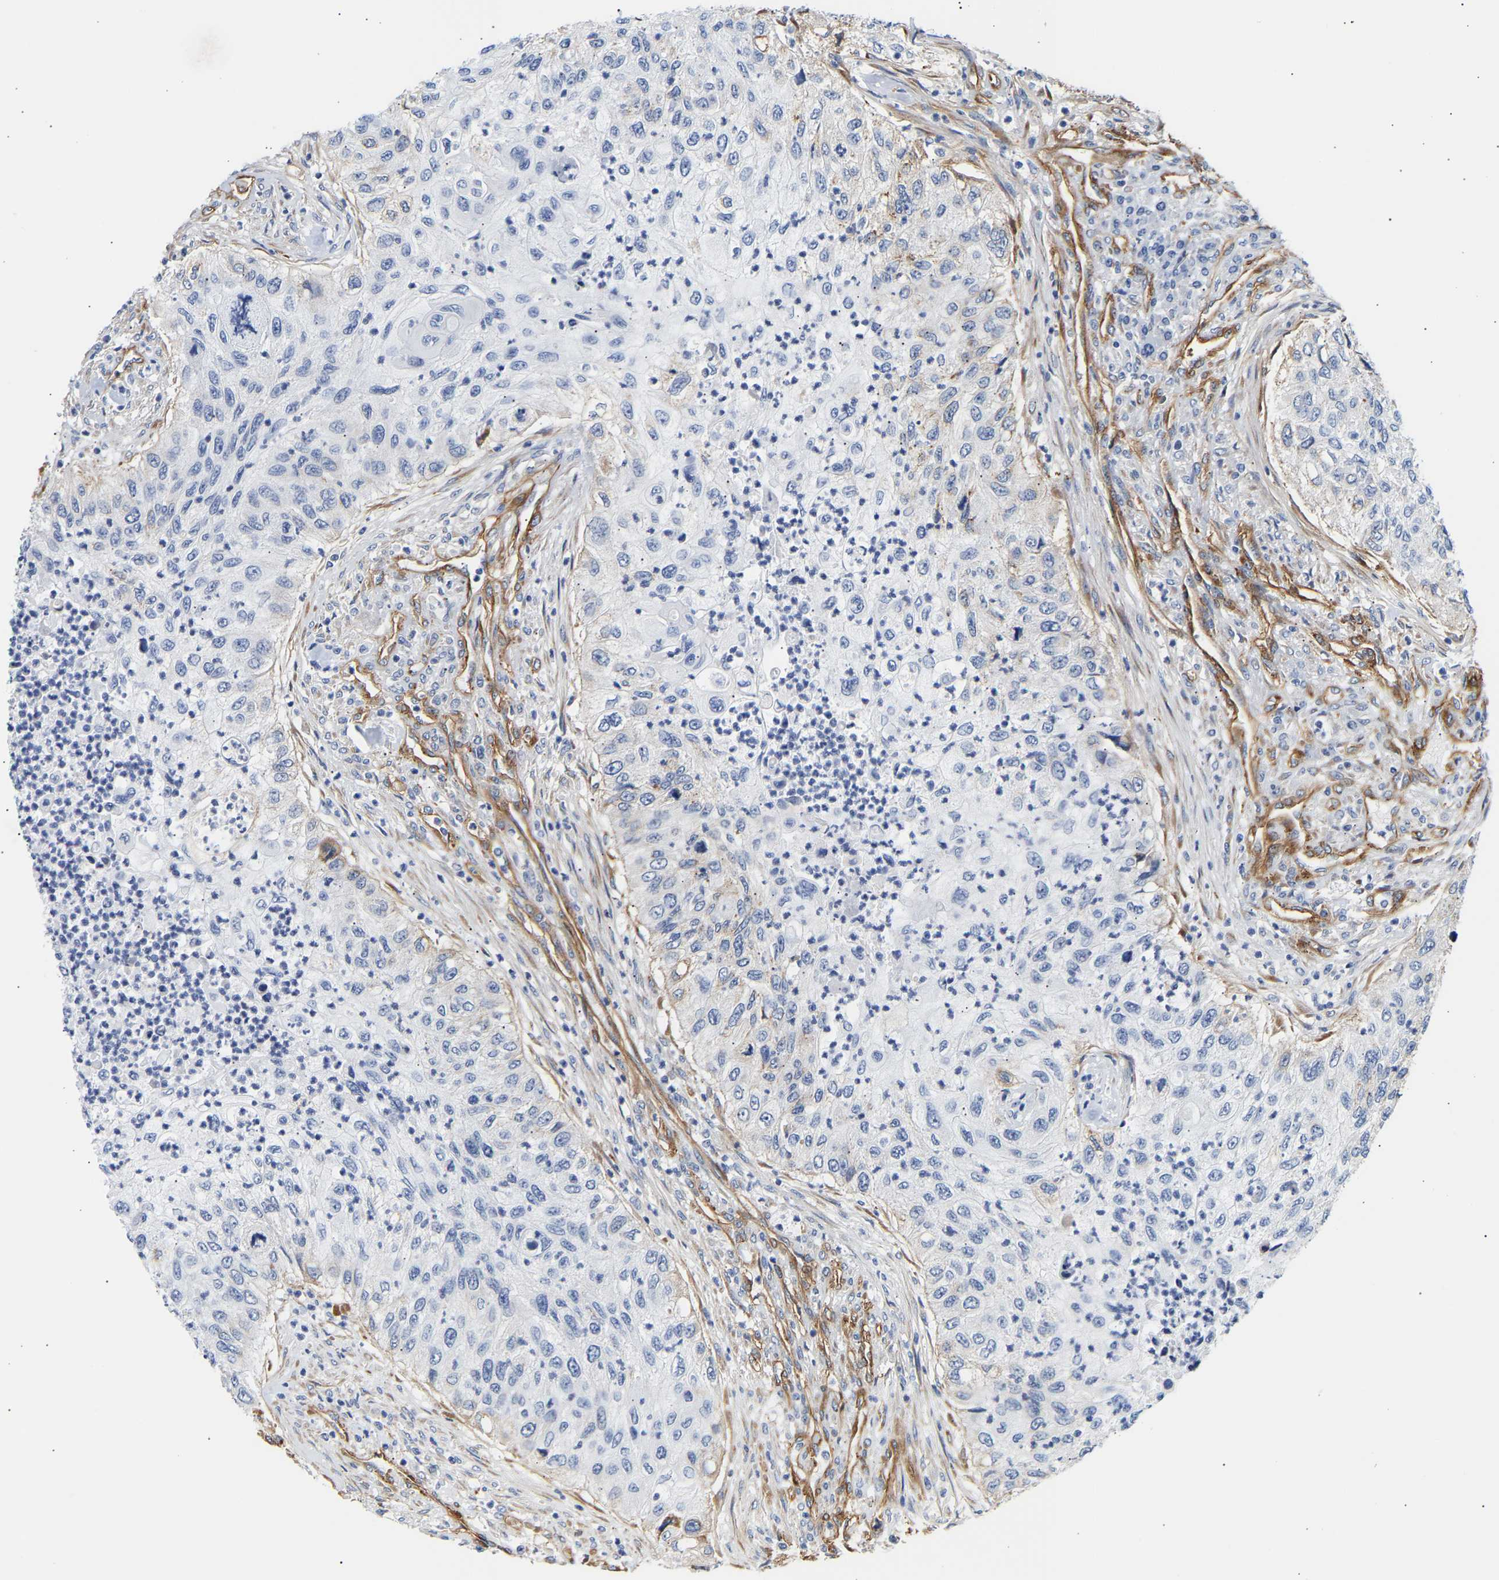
{"staining": {"intensity": "negative", "quantity": "none", "location": "none"}, "tissue": "urothelial cancer", "cell_type": "Tumor cells", "image_type": "cancer", "snomed": [{"axis": "morphology", "description": "Urothelial carcinoma, High grade"}, {"axis": "topography", "description": "Urinary bladder"}], "caption": "Human urothelial cancer stained for a protein using IHC reveals no expression in tumor cells.", "gene": "IGFBP7", "patient": {"sex": "female", "age": 60}}